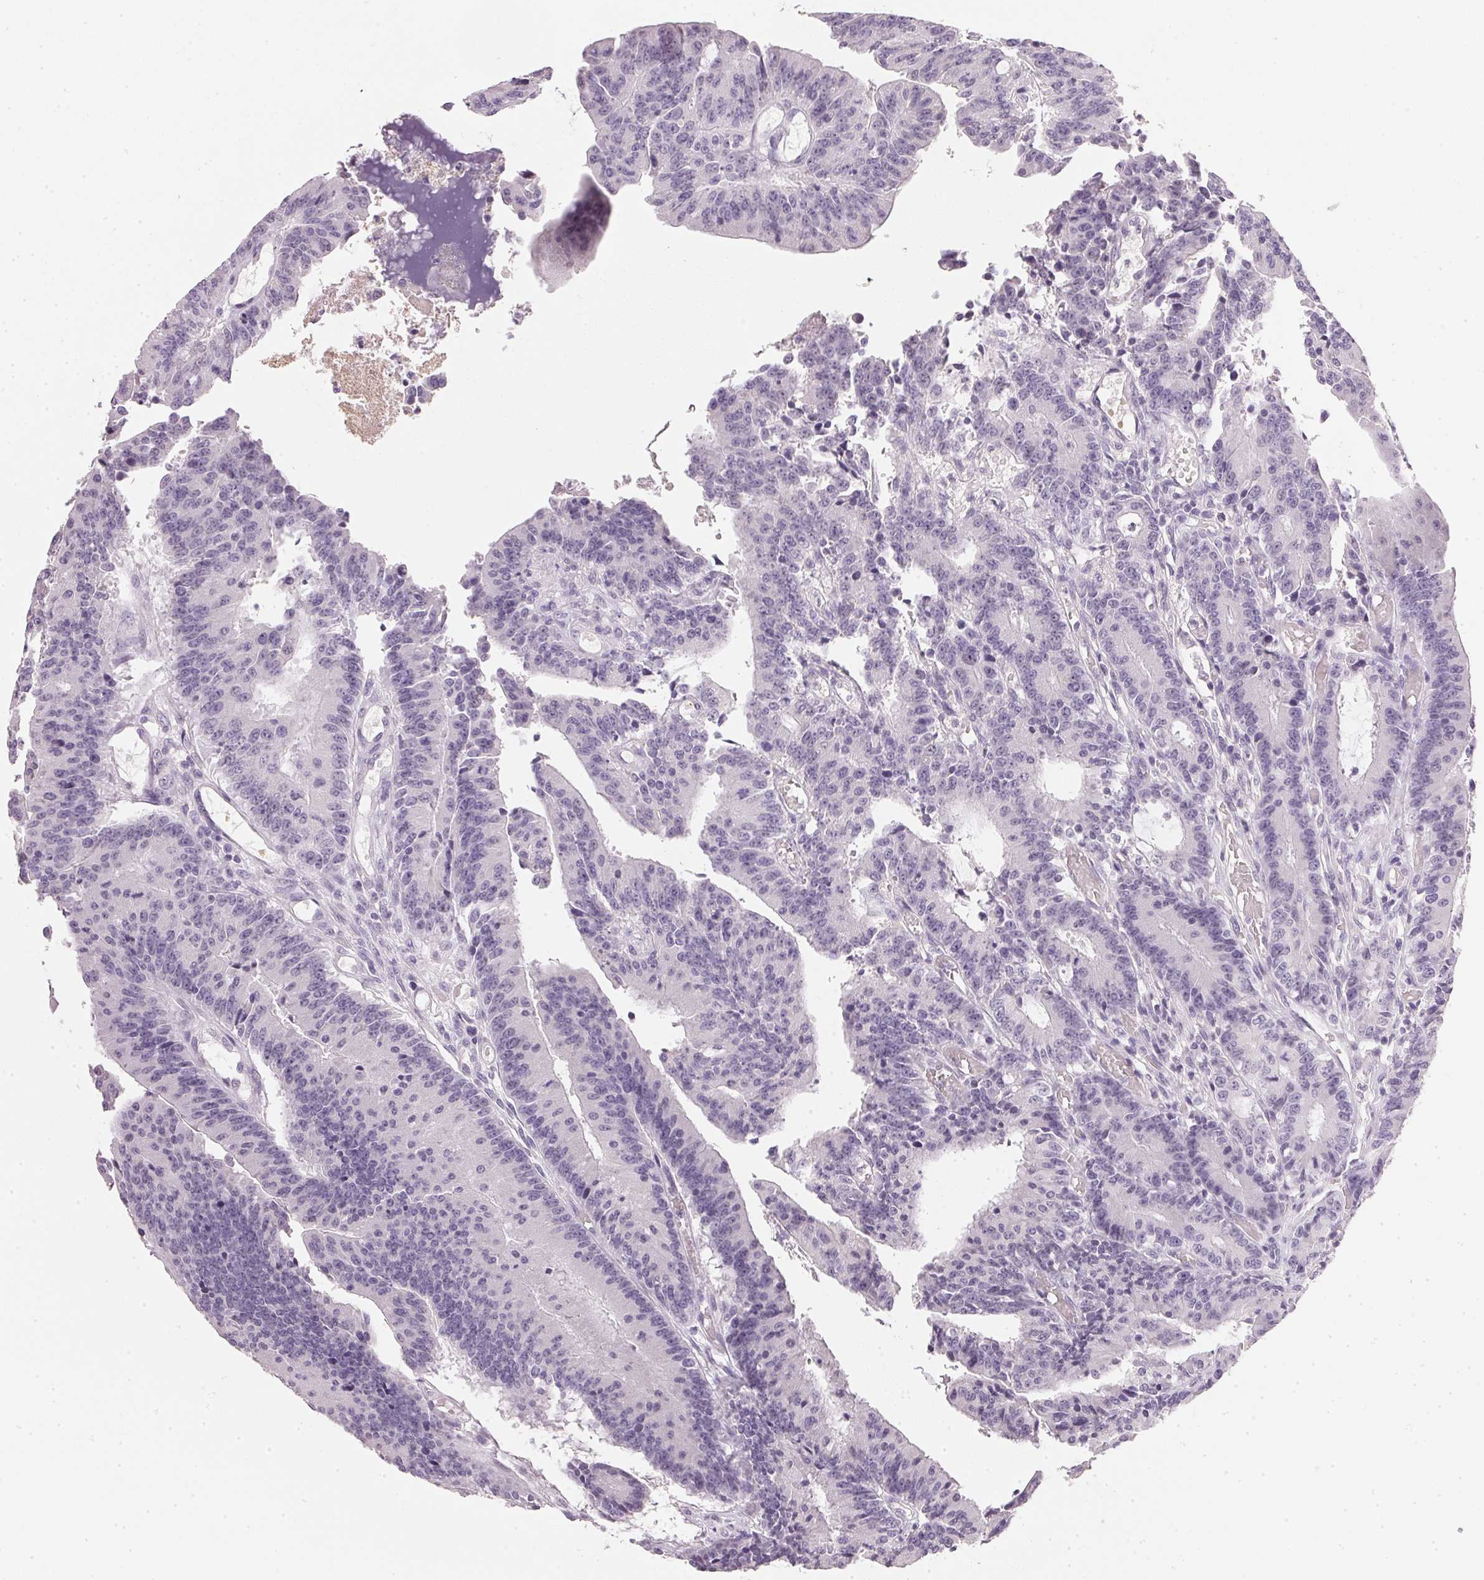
{"staining": {"intensity": "negative", "quantity": "none", "location": "none"}, "tissue": "colorectal cancer", "cell_type": "Tumor cells", "image_type": "cancer", "snomed": [{"axis": "morphology", "description": "Adenocarcinoma, NOS"}, {"axis": "topography", "description": "Colon"}], "caption": "IHC of colorectal cancer displays no expression in tumor cells.", "gene": "IGFBP1", "patient": {"sex": "female", "age": 78}}